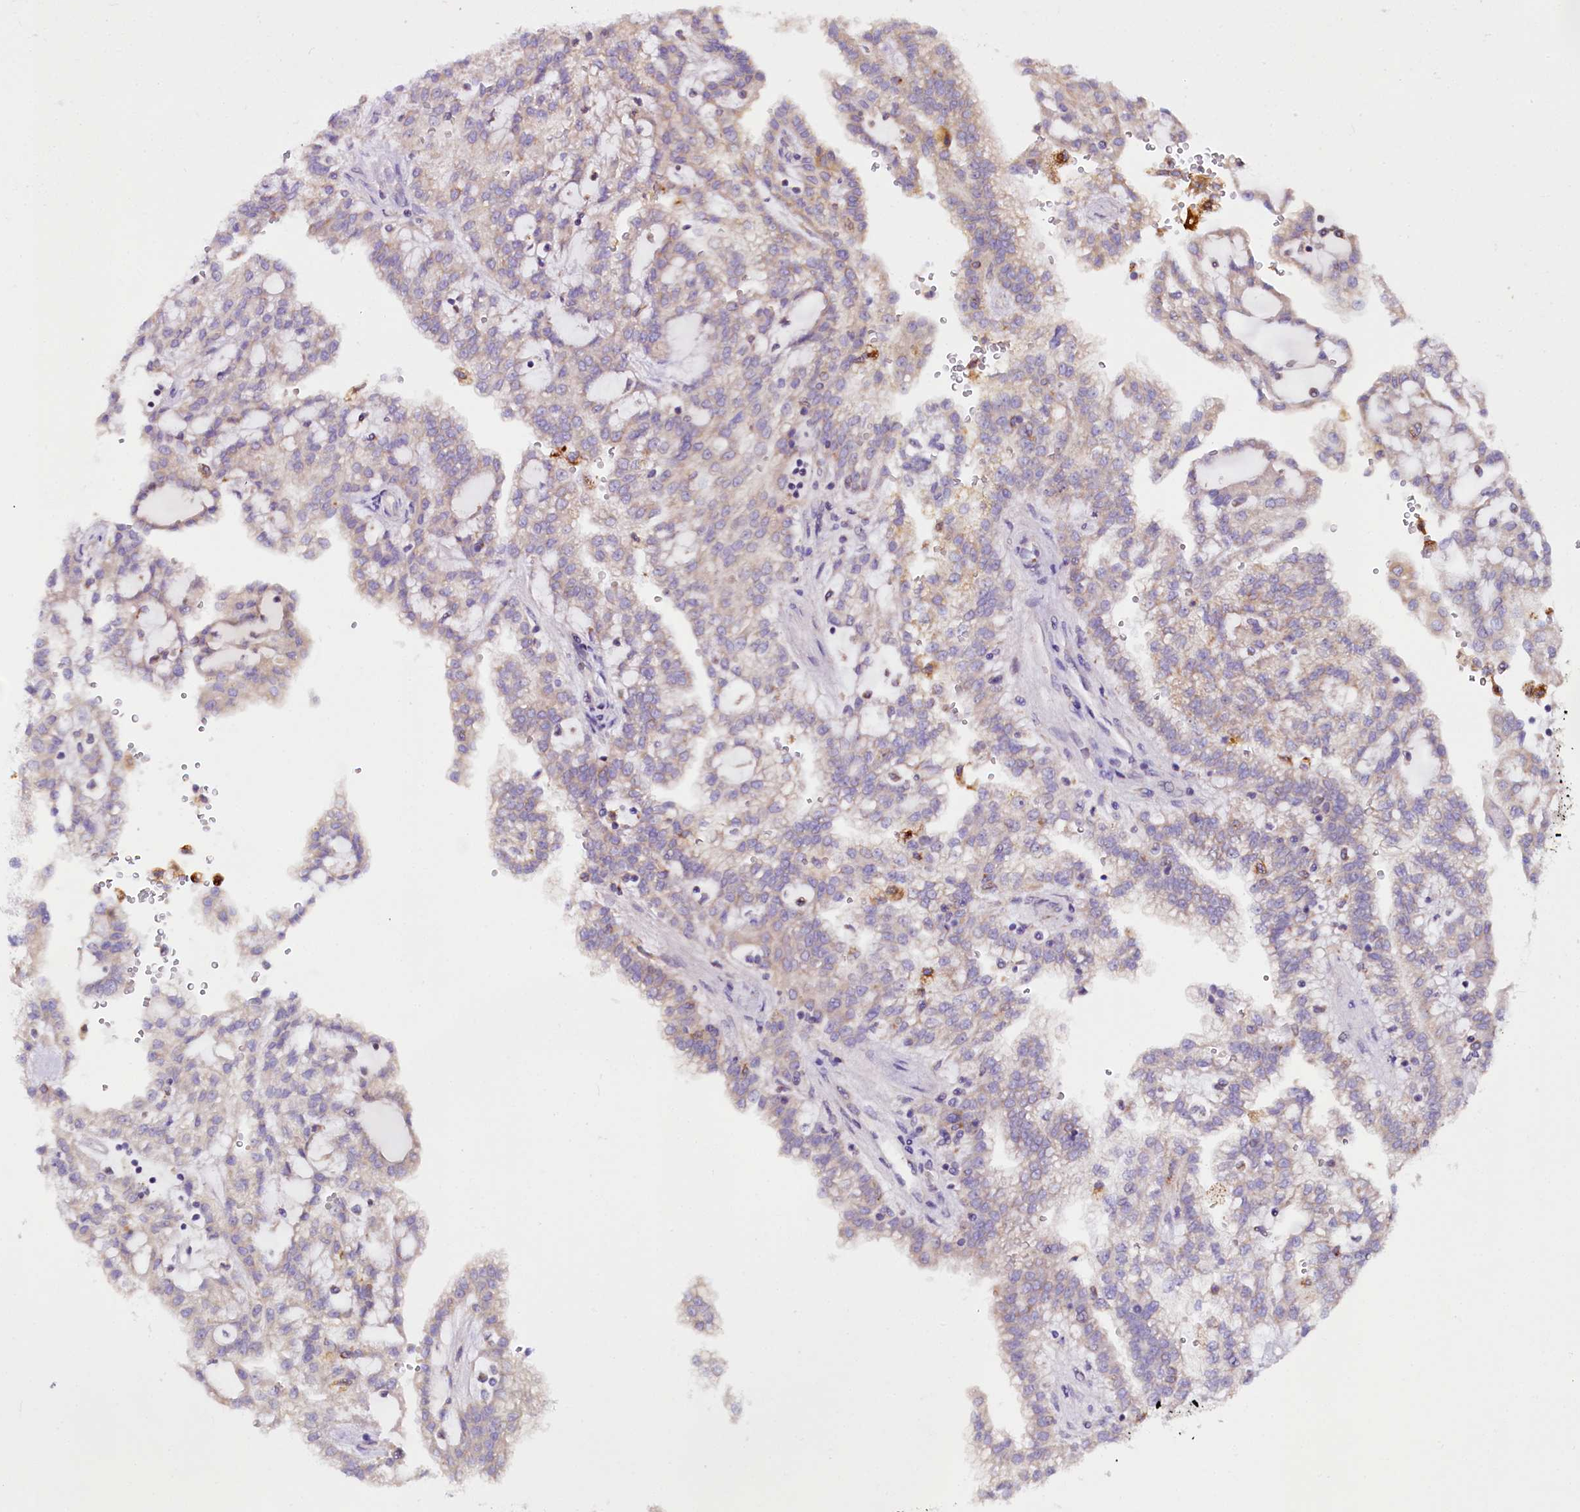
{"staining": {"intensity": "moderate", "quantity": "25%-75%", "location": "cytoplasmic/membranous"}, "tissue": "renal cancer", "cell_type": "Tumor cells", "image_type": "cancer", "snomed": [{"axis": "morphology", "description": "Adenocarcinoma, NOS"}, {"axis": "topography", "description": "Kidney"}], "caption": "Renal cancer (adenocarcinoma) stained with a protein marker demonstrates moderate staining in tumor cells.", "gene": "SACM1L", "patient": {"sex": "male", "age": 63}}